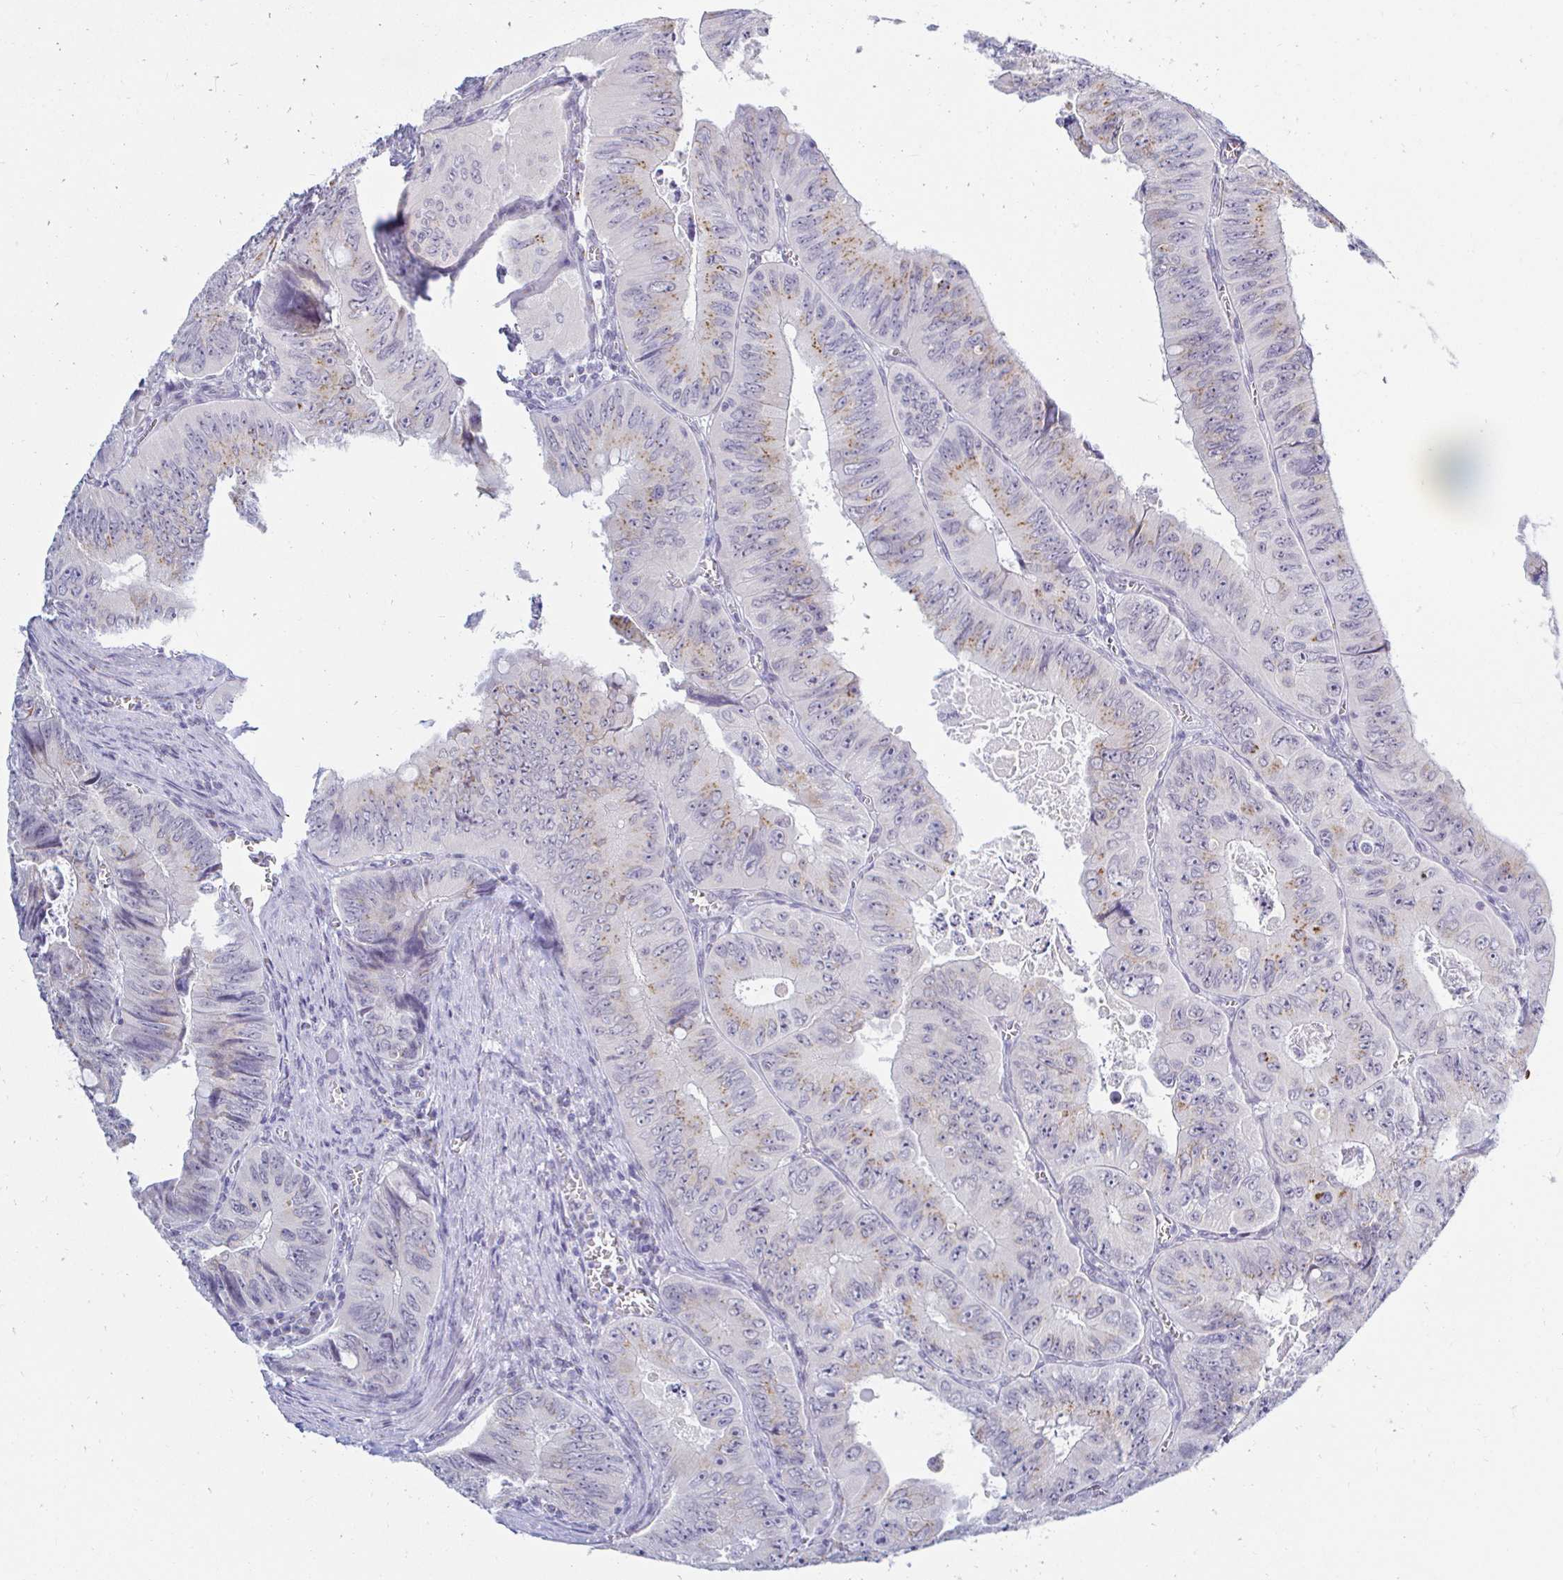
{"staining": {"intensity": "weak", "quantity": "25%-75%", "location": "cytoplasmic/membranous"}, "tissue": "colorectal cancer", "cell_type": "Tumor cells", "image_type": "cancer", "snomed": [{"axis": "morphology", "description": "Adenocarcinoma, NOS"}, {"axis": "topography", "description": "Colon"}], "caption": "Brown immunohistochemical staining in human colorectal adenocarcinoma exhibits weak cytoplasmic/membranous staining in approximately 25%-75% of tumor cells.", "gene": "OR51D1", "patient": {"sex": "female", "age": 84}}